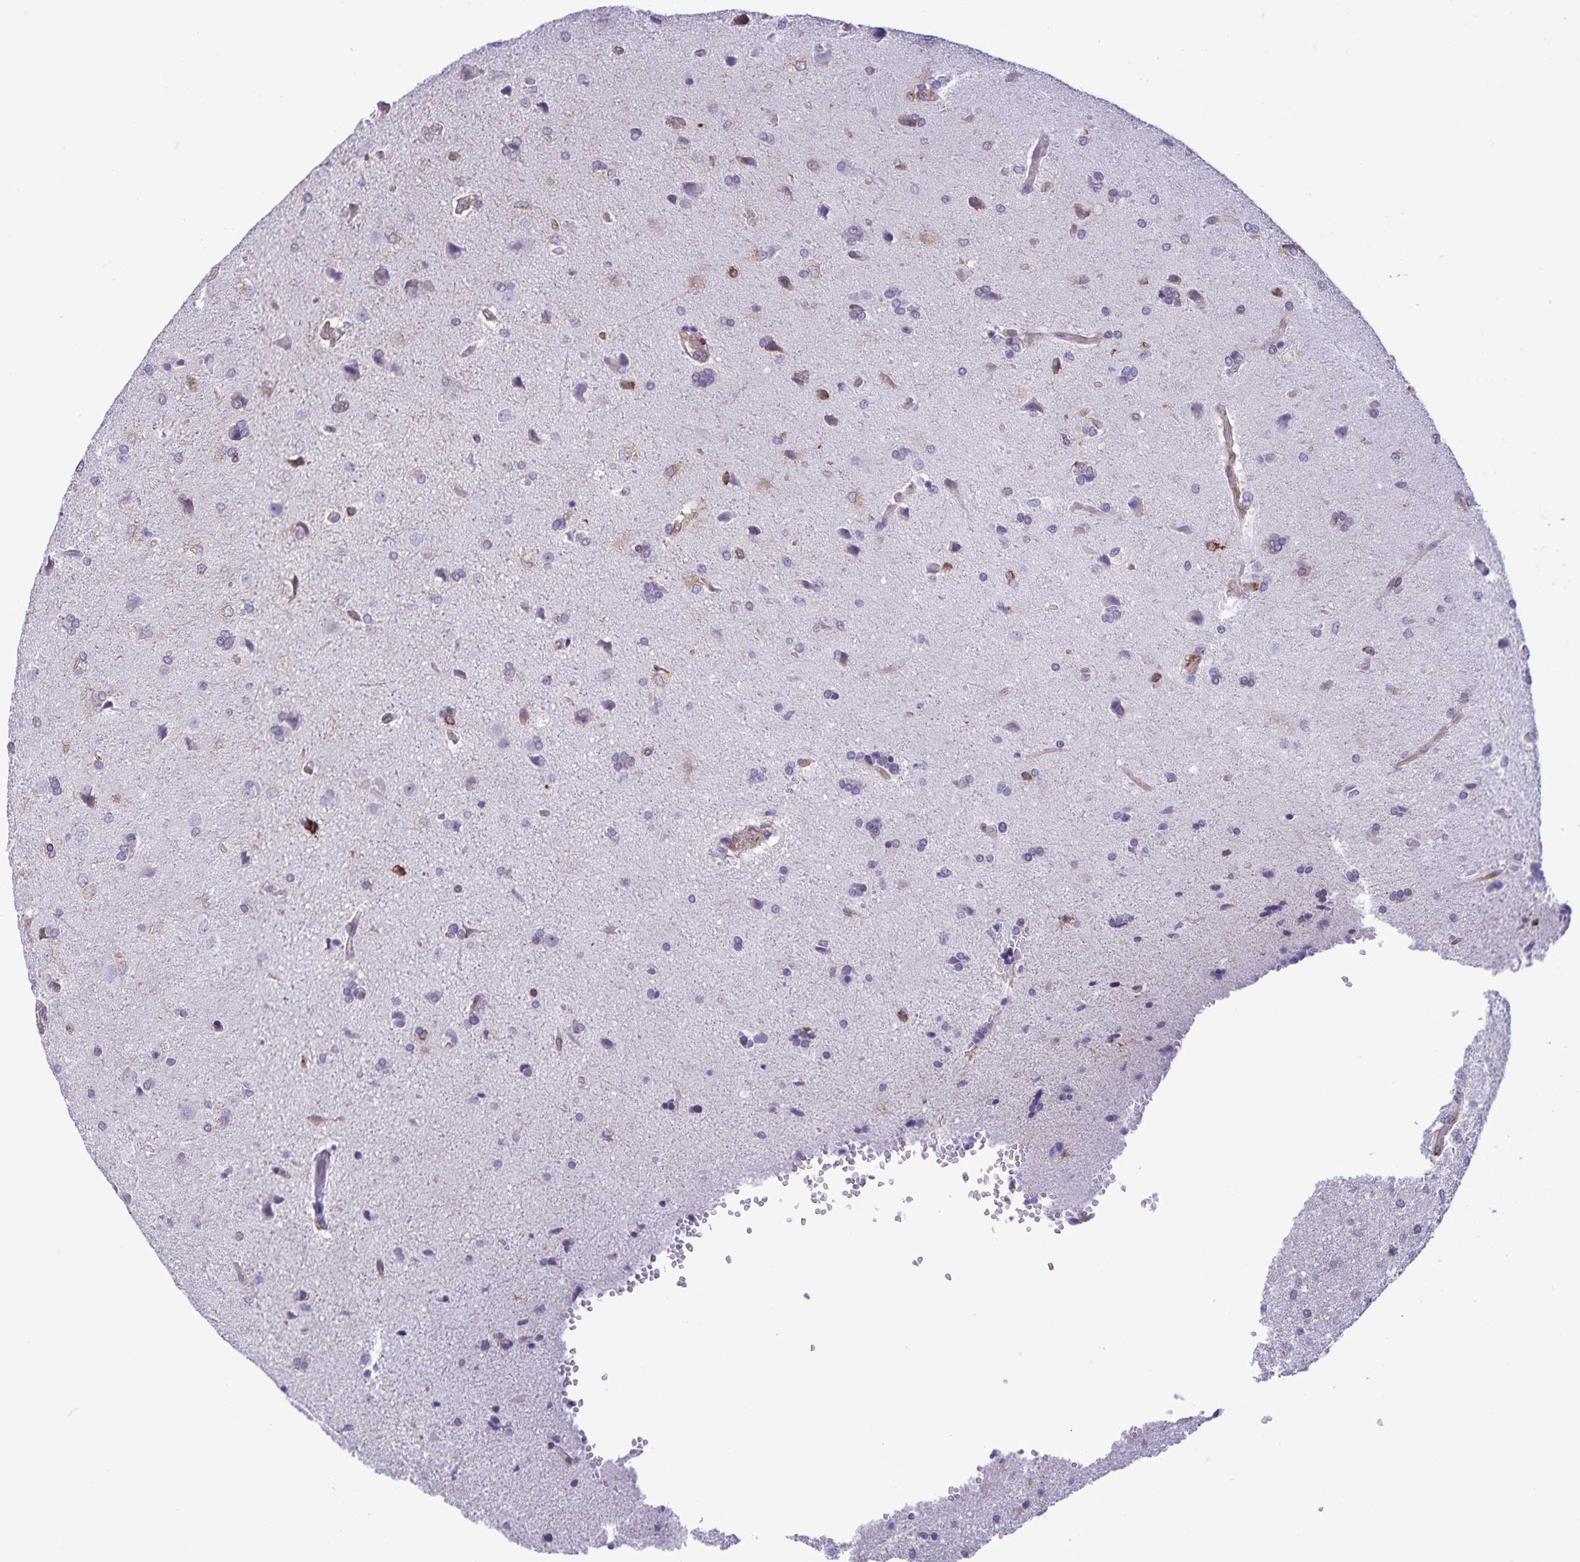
{"staining": {"intensity": "negative", "quantity": "none", "location": "none"}, "tissue": "glioma", "cell_type": "Tumor cells", "image_type": "cancer", "snomed": [{"axis": "morphology", "description": "Glioma, malignant, High grade"}, {"axis": "topography", "description": "Brain"}], "caption": "Protein analysis of glioma reveals no significant staining in tumor cells. (Immunohistochemistry (ihc), brightfield microscopy, high magnification).", "gene": "RCN1", "patient": {"sex": "male", "age": 68}}